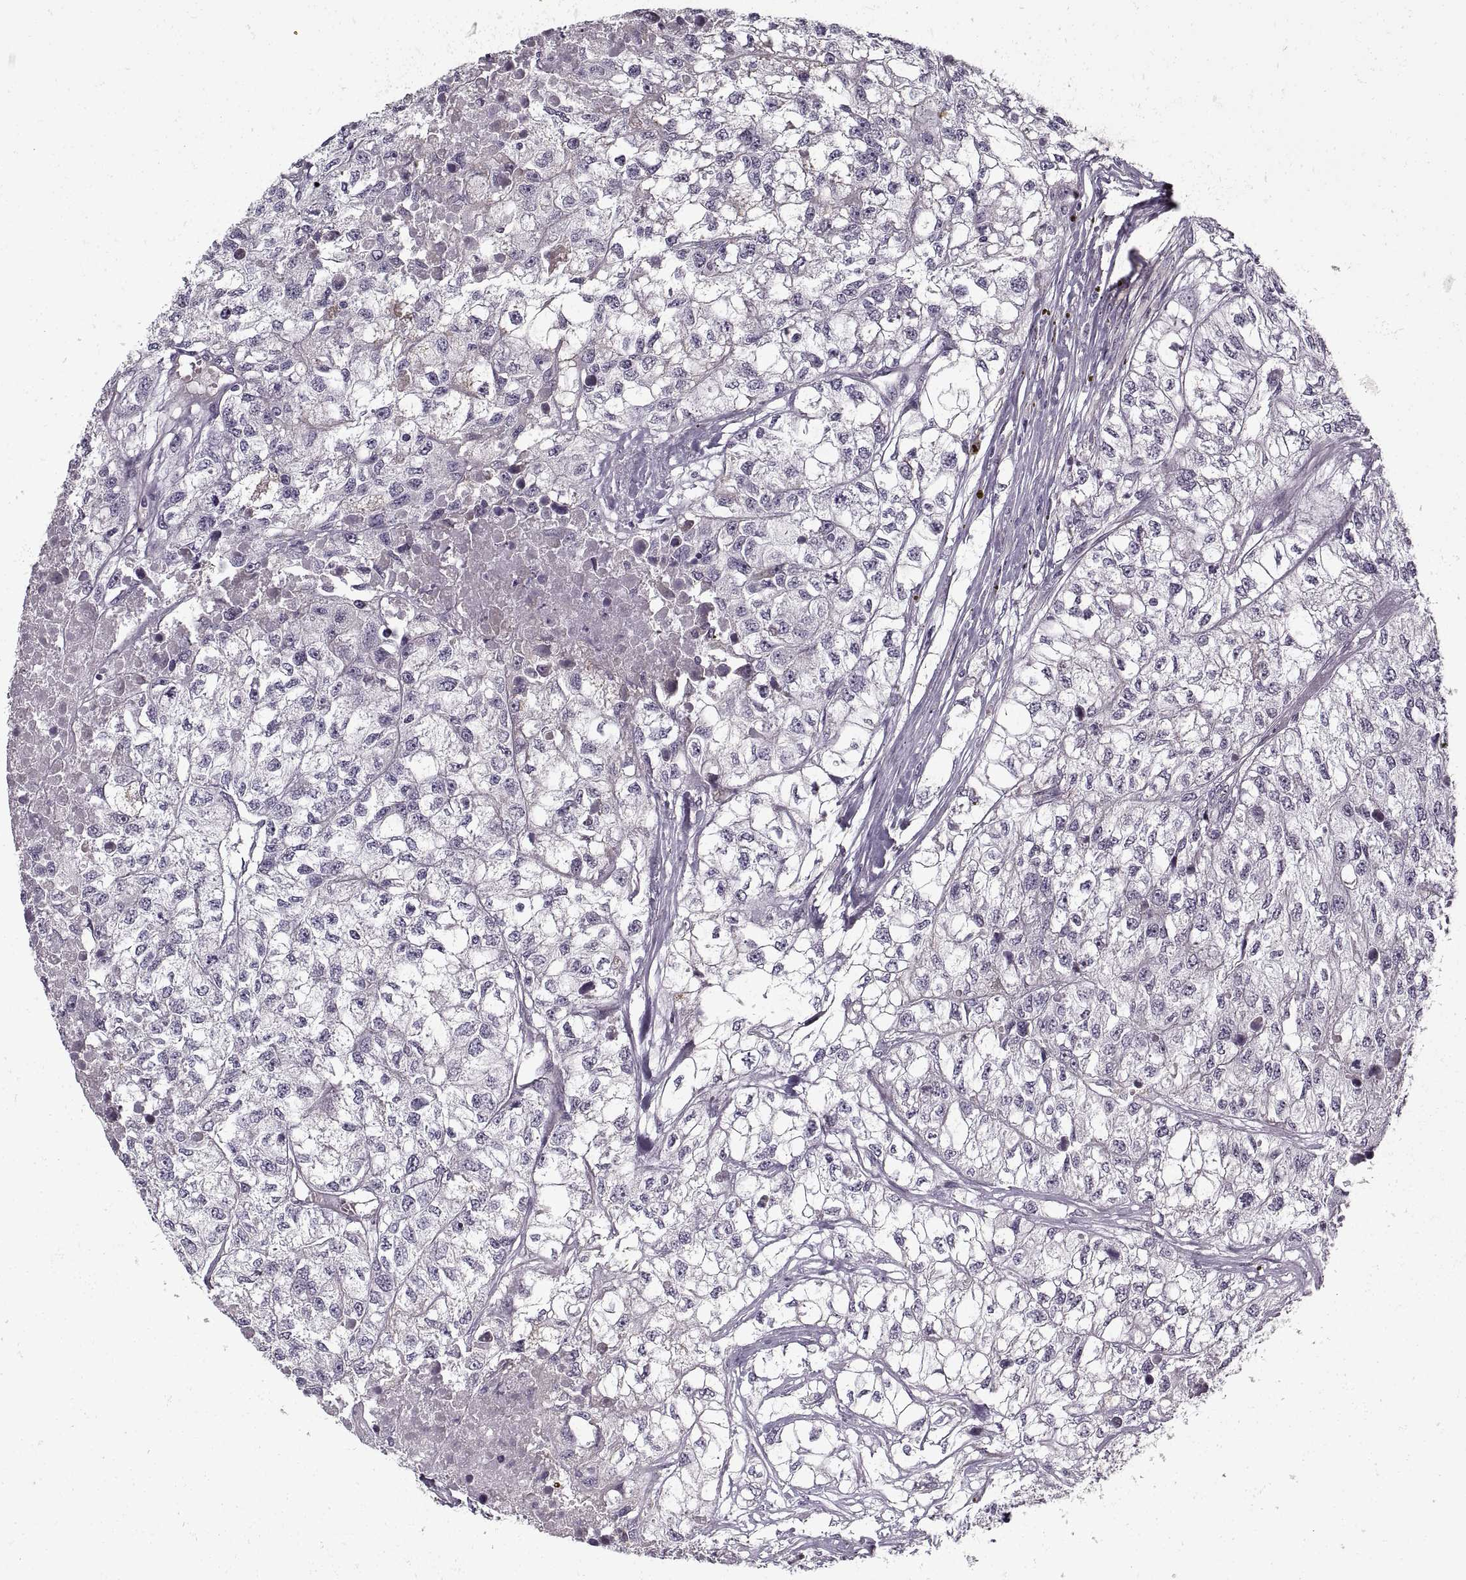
{"staining": {"intensity": "negative", "quantity": "none", "location": "none"}, "tissue": "renal cancer", "cell_type": "Tumor cells", "image_type": "cancer", "snomed": [{"axis": "morphology", "description": "Adenocarcinoma, NOS"}, {"axis": "topography", "description": "Kidney"}], "caption": "This image is of renal cancer (adenocarcinoma) stained with immunohistochemistry to label a protein in brown with the nuclei are counter-stained blue. There is no positivity in tumor cells. Nuclei are stained in blue.", "gene": "LAMB2", "patient": {"sex": "male", "age": 56}}